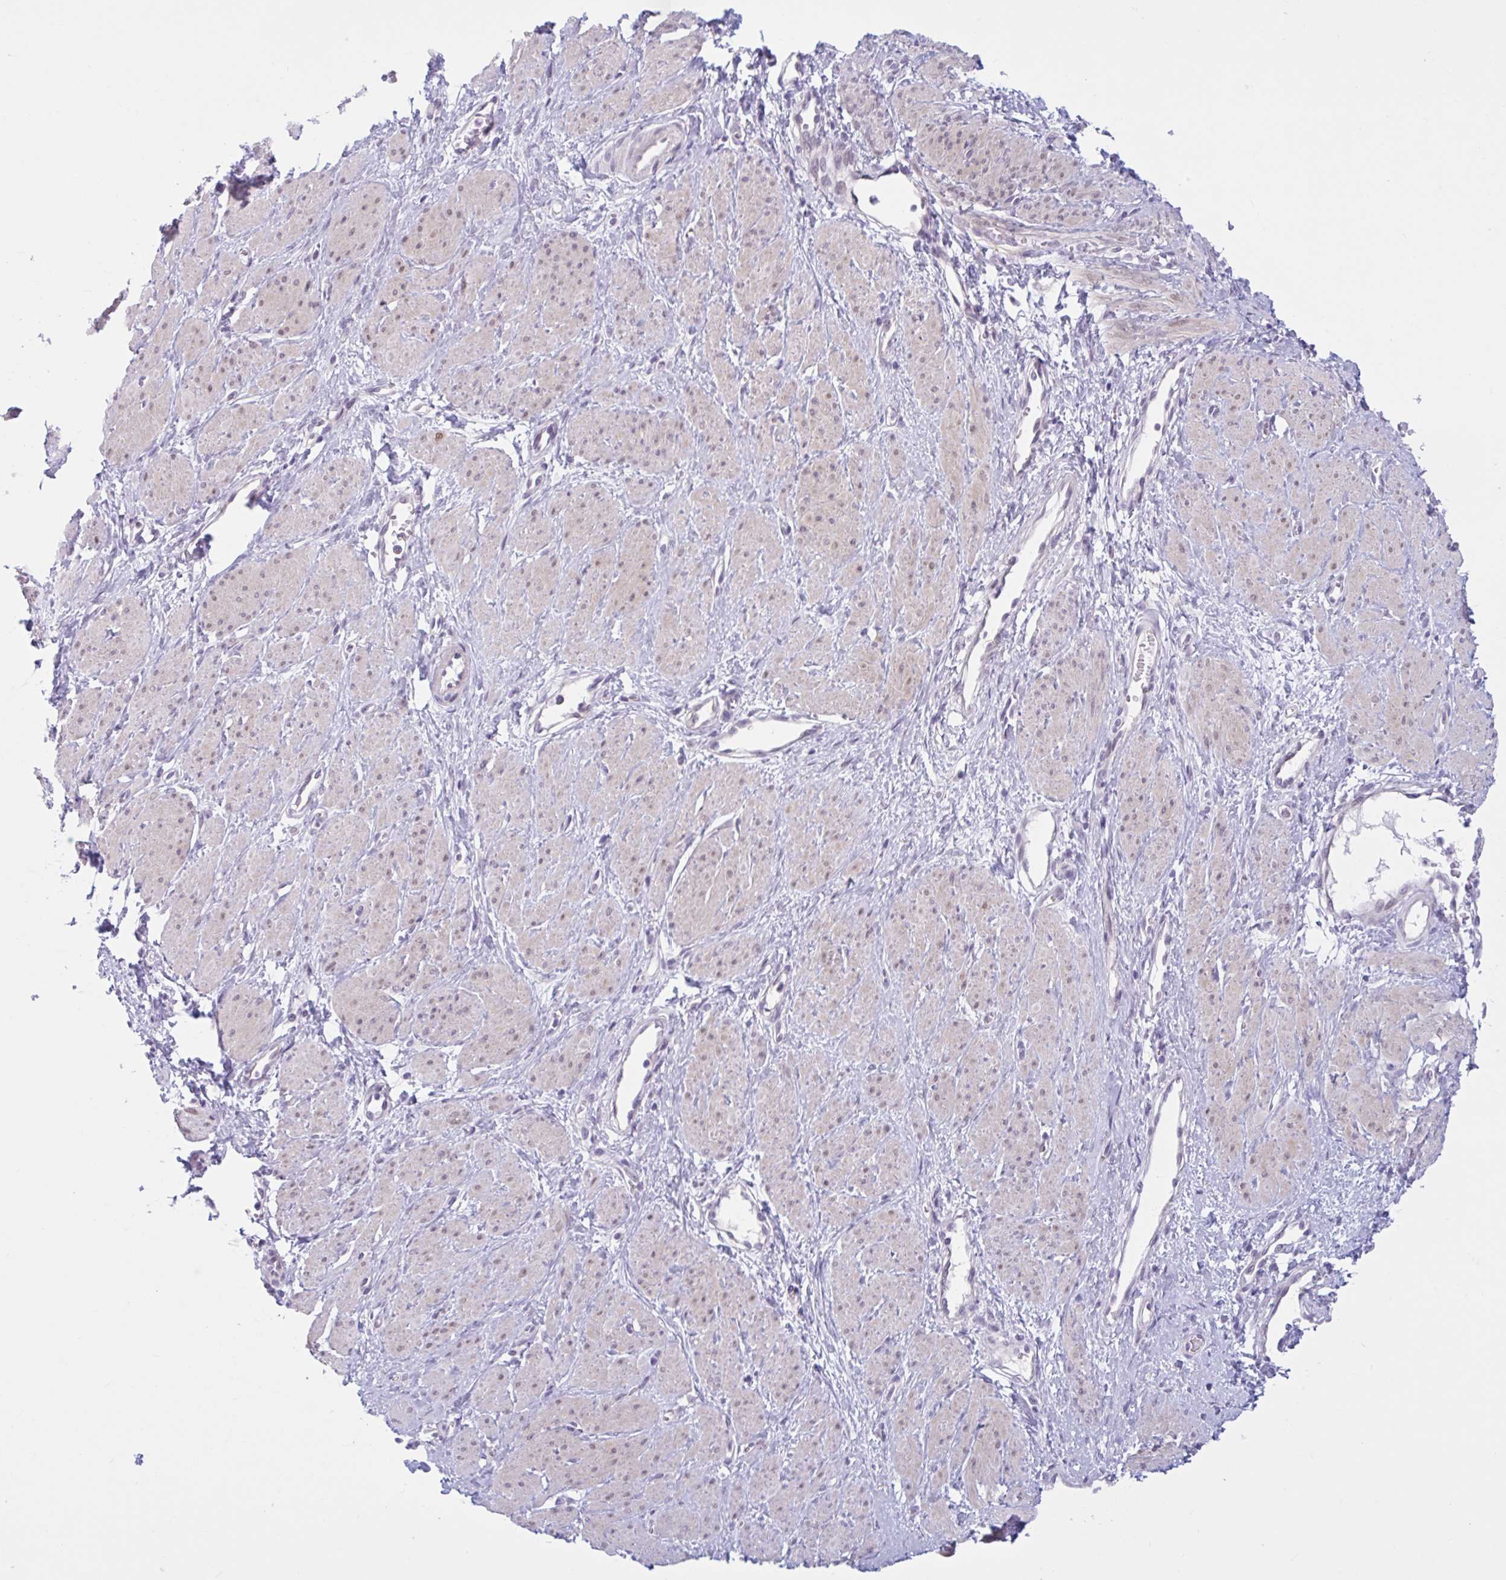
{"staining": {"intensity": "negative", "quantity": "none", "location": "none"}, "tissue": "smooth muscle", "cell_type": "Smooth muscle cells", "image_type": "normal", "snomed": [{"axis": "morphology", "description": "Normal tissue, NOS"}, {"axis": "topography", "description": "Smooth muscle"}, {"axis": "topography", "description": "Uterus"}], "caption": "DAB immunohistochemical staining of benign human smooth muscle reveals no significant expression in smooth muscle cells.", "gene": "FAM153A", "patient": {"sex": "female", "age": 39}}